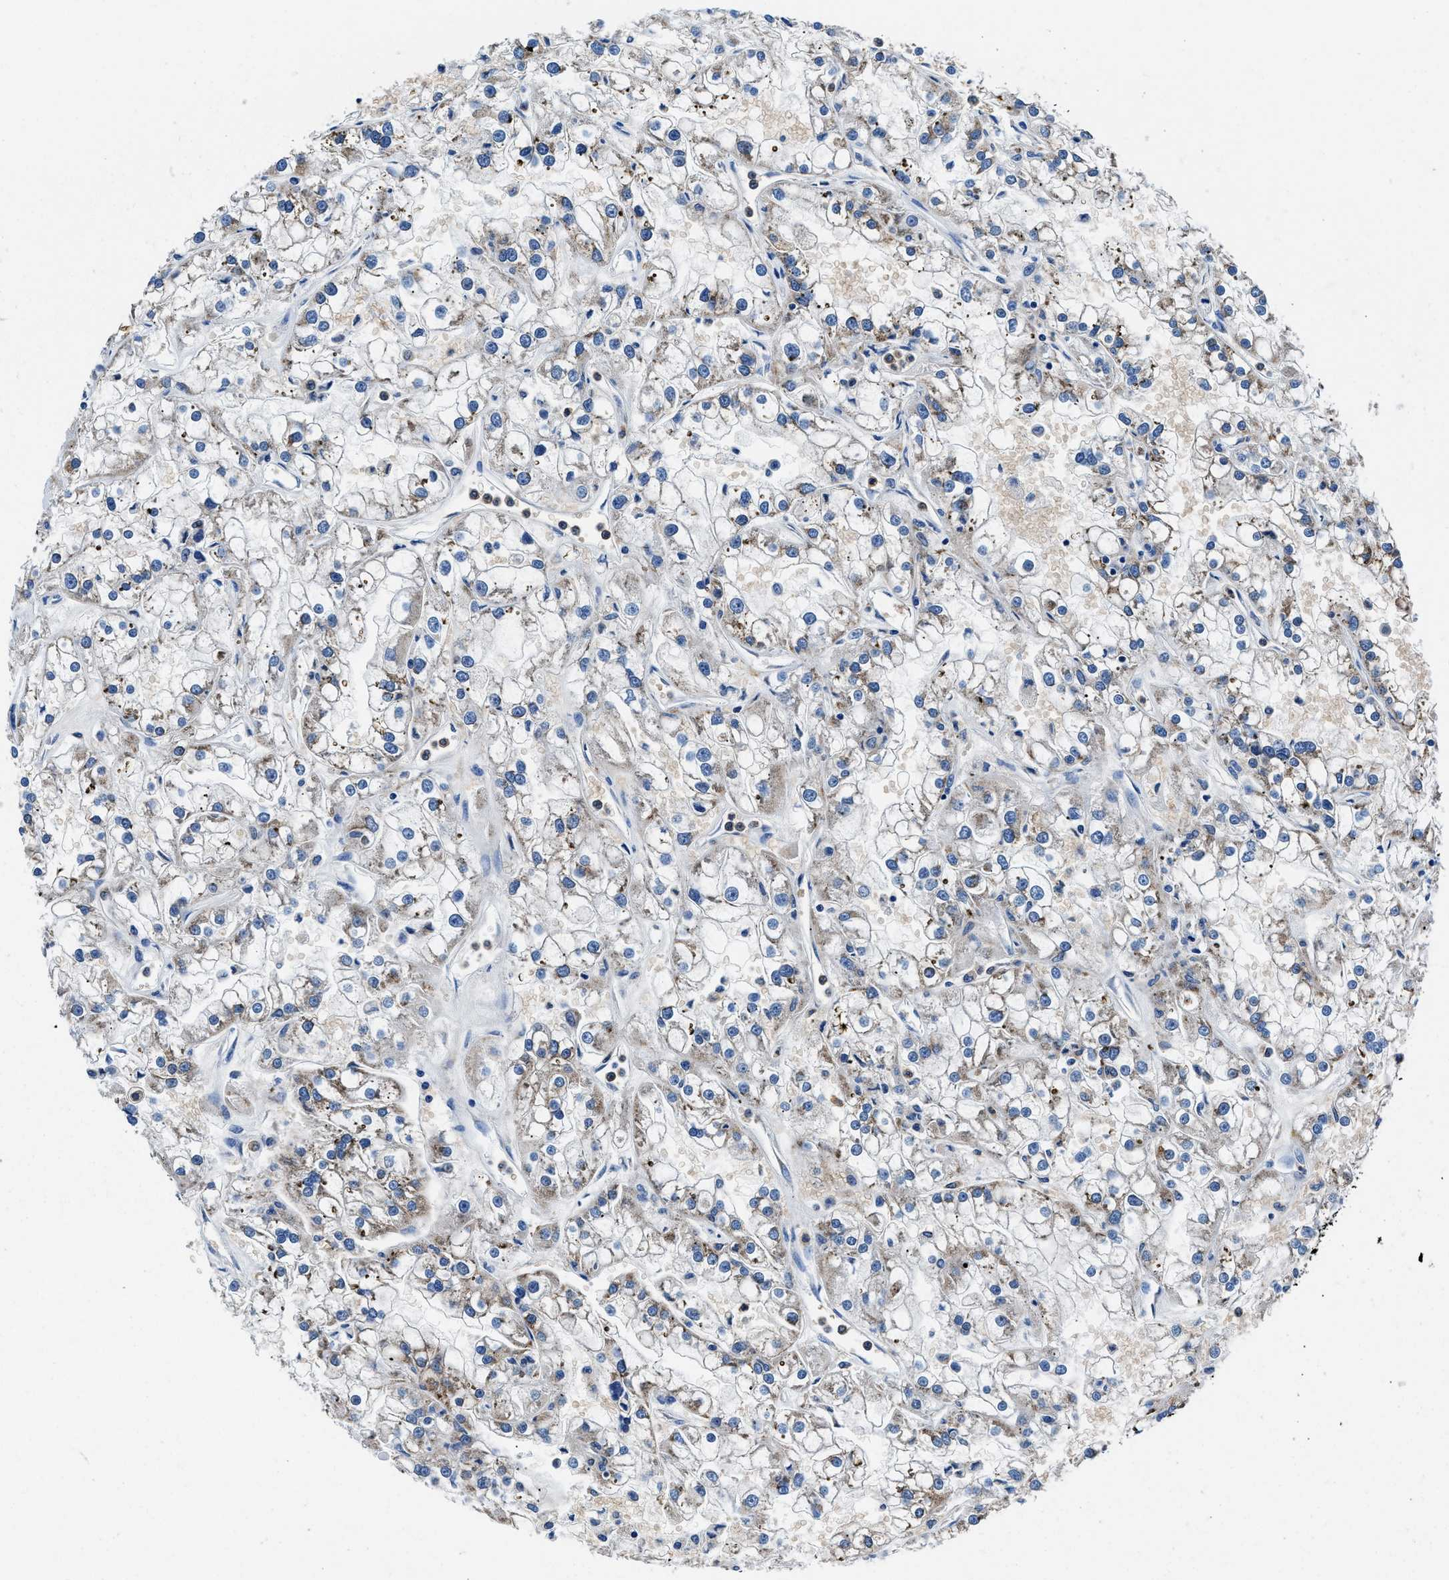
{"staining": {"intensity": "weak", "quantity": ">75%", "location": "cytoplasmic/membranous"}, "tissue": "renal cancer", "cell_type": "Tumor cells", "image_type": "cancer", "snomed": [{"axis": "morphology", "description": "Adenocarcinoma, NOS"}, {"axis": "topography", "description": "Kidney"}], "caption": "An immunohistochemistry (IHC) photomicrograph of tumor tissue is shown. Protein staining in brown shows weak cytoplasmic/membranous positivity in adenocarcinoma (renal) within tumor cells. (brown staining indicates protein expression, while blue staining denotes nuclei).", "gene": "NEU1", "patient": {"sex": "female", "age": 52}}